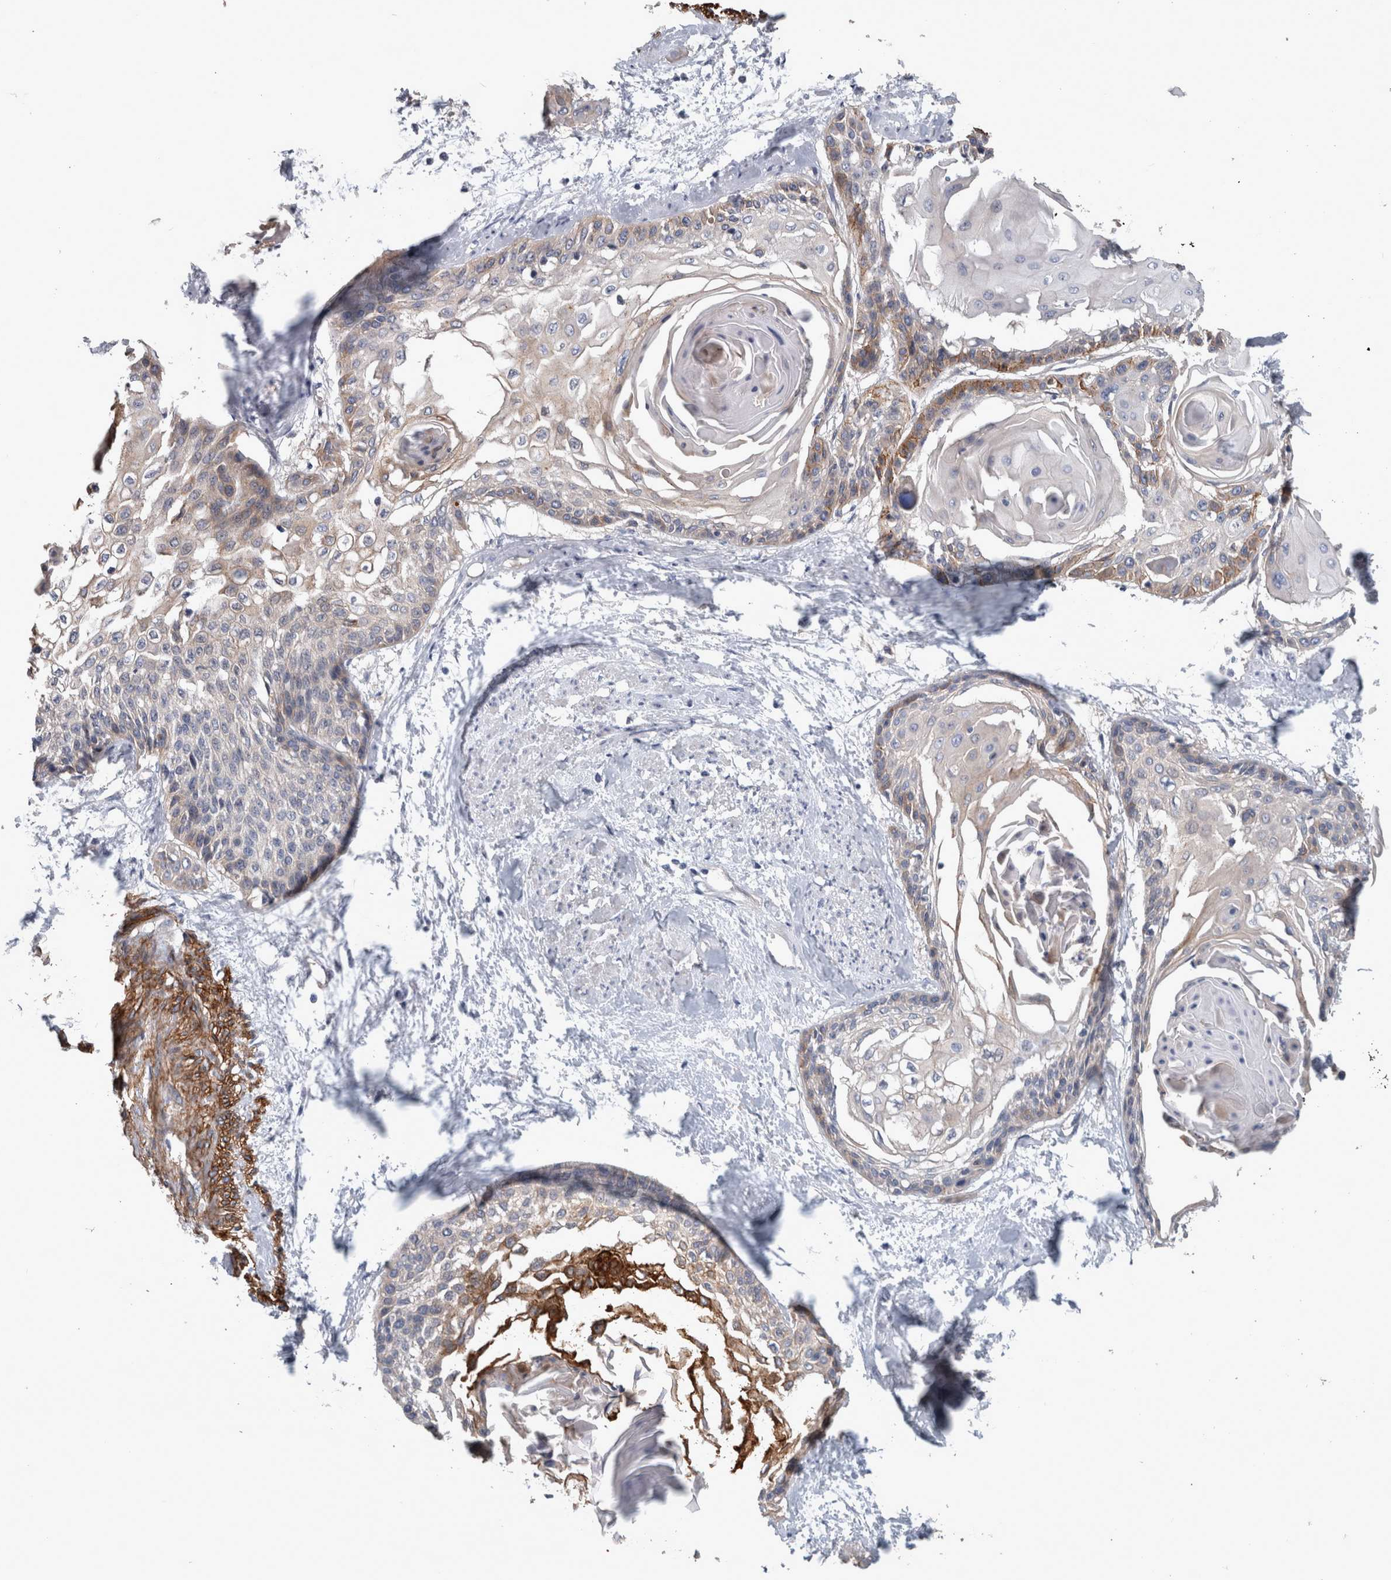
{"staining": {"intensity": "moderate", "quantity": "25%-75%", "location": "cytoplasmic/membranous"}, "tissue": "cervical cancer", "cell_type": "Tumor cells", "image_type": "cancer", "snomed": [{"axis": "morphology", "description": "Squamous cell carcinoma, NOS"}, {"axis": "topography", "description": "Cervix"}], "caption": "Brown immunohistochemical staining in human cervical squamous cell carcinoma reveals moderate cytoplasmic/membranous positivity in about 25%-75% of tumor cells.", "gene": "BCAM", "patient": {"sex": "female", "age": 57}}